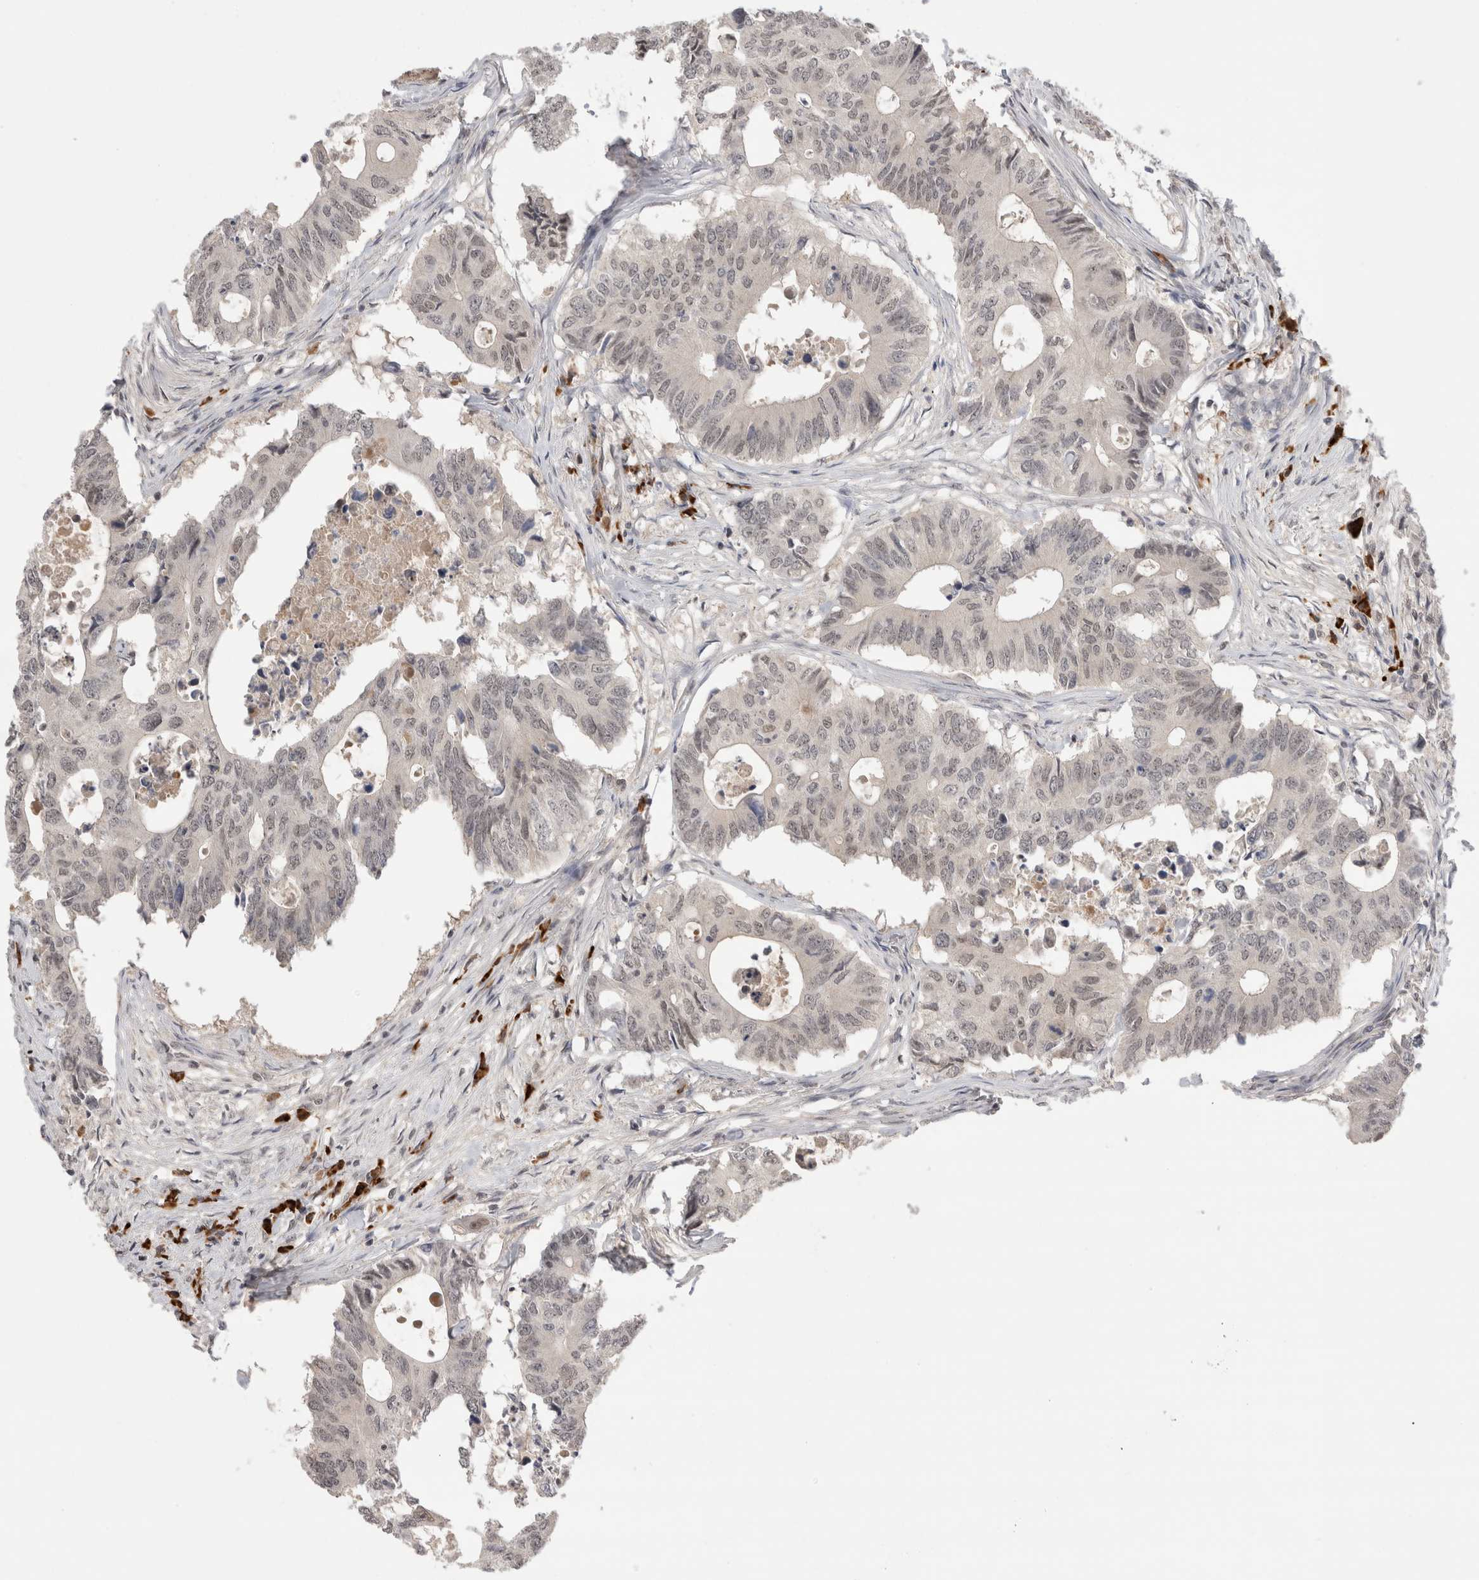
{"staining": {"intensity": "weak", "quantity": "<25%", "location": "nuclear"}, "tissue": "colorectal cancer", "cell_type": "Tumor cells", "image_type": "cancer", "snomed": [{"axis": "morphology", "description": "Adenocarcinoma, NOS"}, {"axis": "topography", "description": "Colon"}], "caption": "Tumor cells are negative for protein expression in human colorectal adenocarcinoma.", "gene": "ZNF24", "patient": {"sex": "male", "age": 71}}